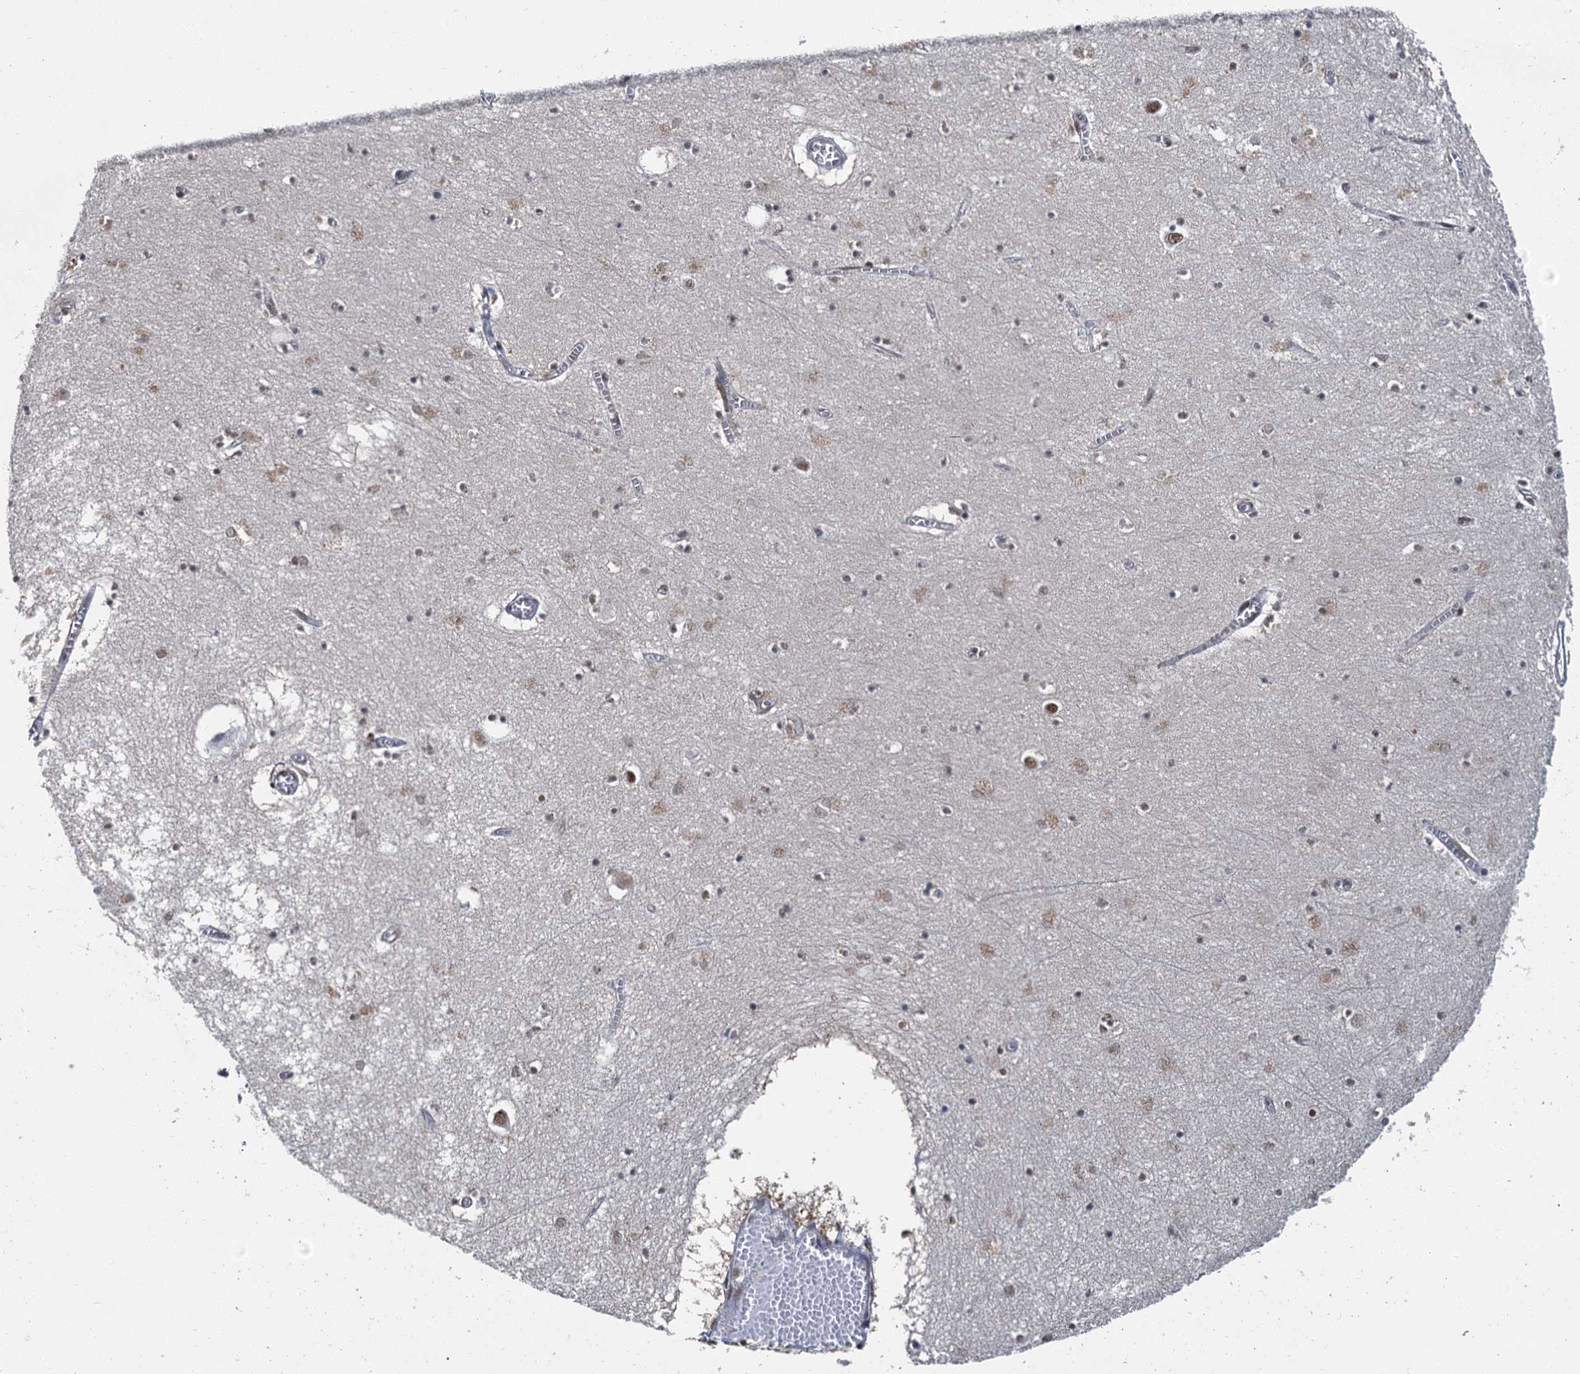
{"staining": {"intensity": "moderate", "quantity": "<25%", "location": "nuclear"}, "tissue": "hippocampus", "cell_type": "Glial cells", "image_type": "normal", "snomed": [{"axis": "morphology", "description": "Normal tissue, NOS"}, {"axis": "topography", "description": "Hippocampus"}], "caption": "Moderate nuclear staining is seen in approximately <25% of glial cells in unremarkable hippocampus. The protein of interest is stained brown, and the nuclei are stained in blue (DAB IHC with brightfield microscopy, high magnification).", "gene": "PPHLN1", "patient": {"sex": "male", "age": 70}}